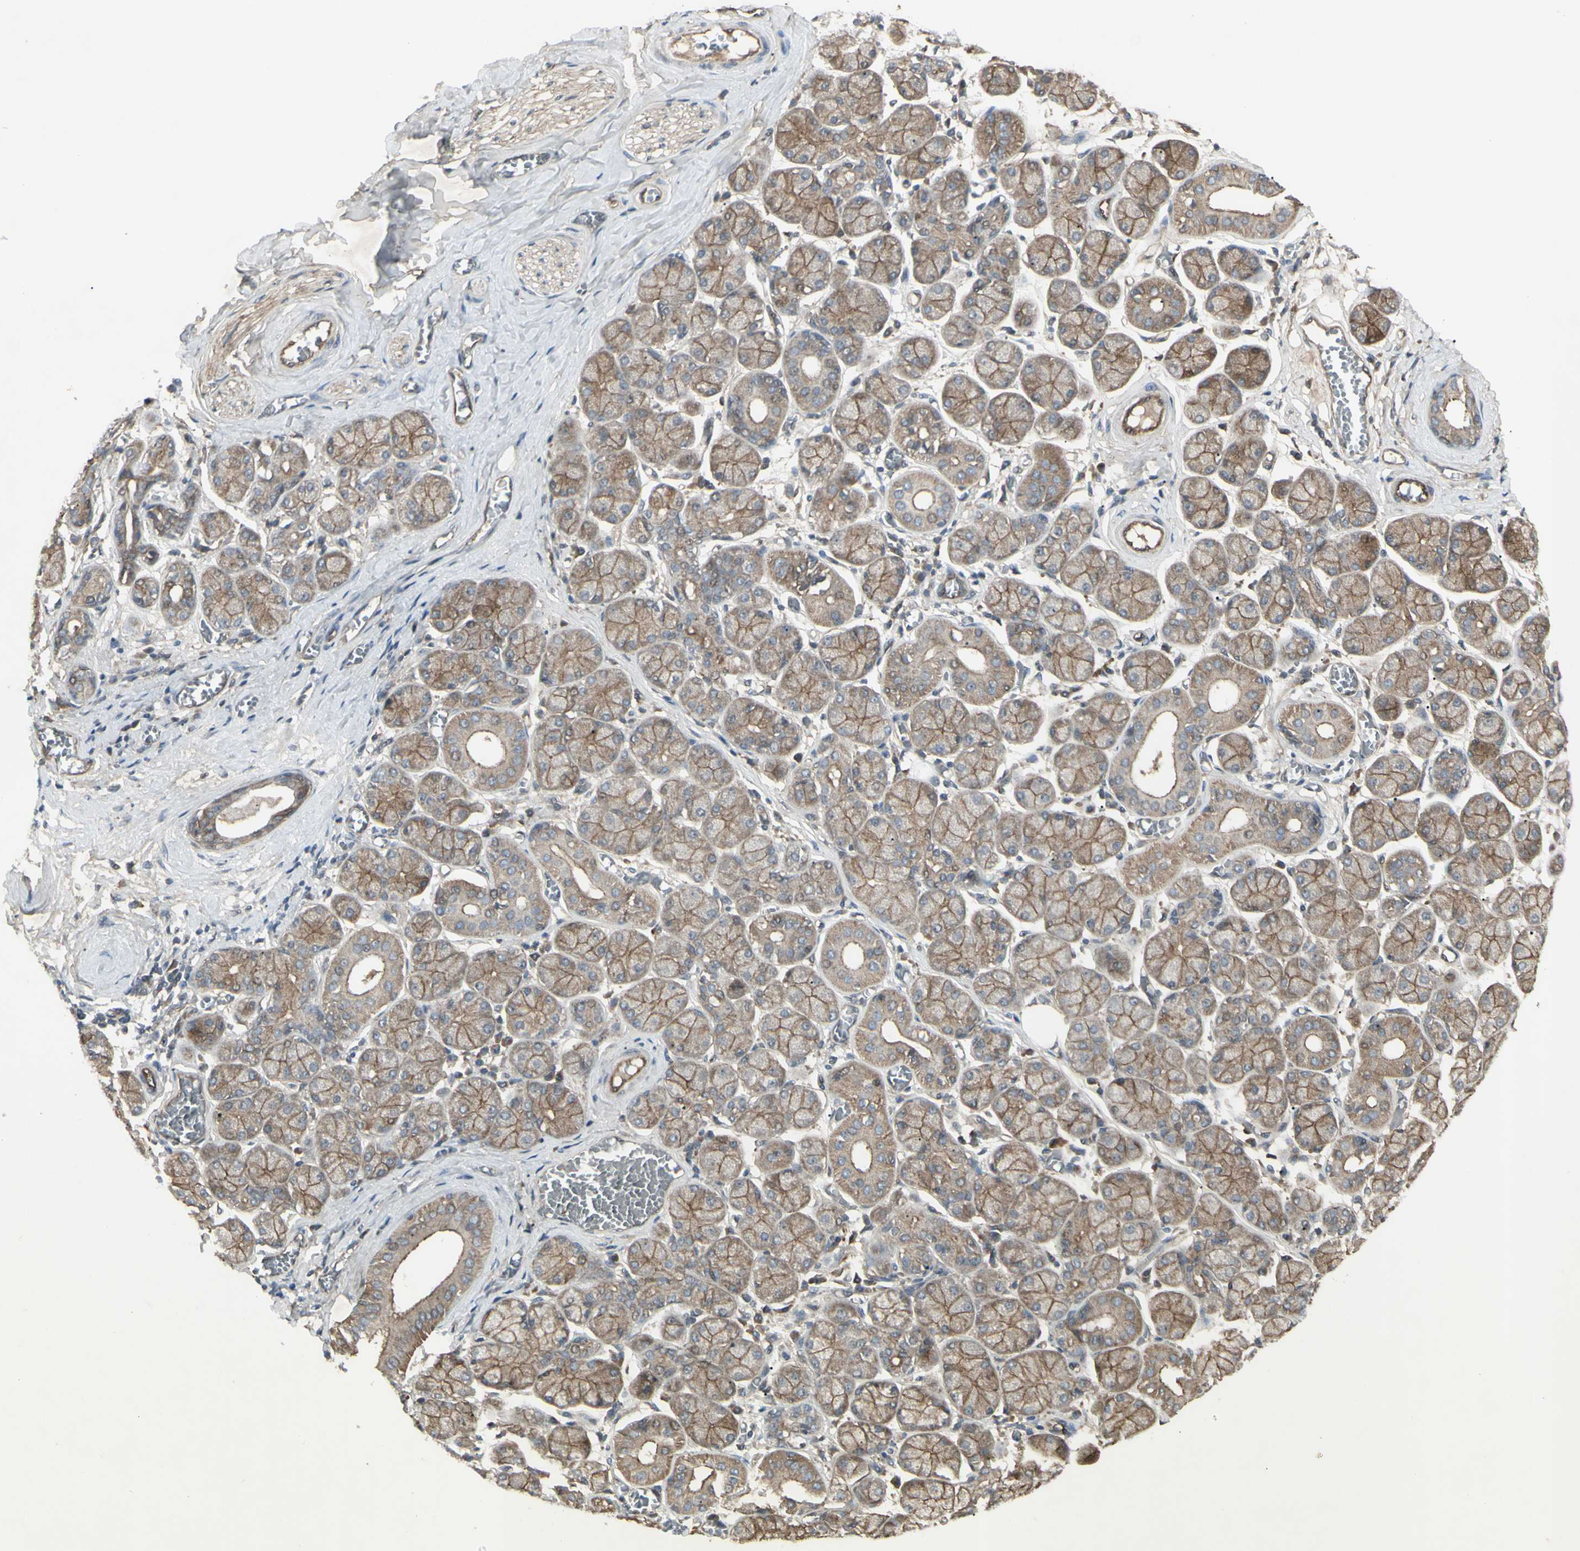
{"staining": {"intensity": "moderate", "quantity": ">75%", "location": "cytoplasmic/membranous,nuclear"}, "tissue": "salivary gland", "cell_type": "Glandular cells", "image_type": "normal", "snomed": [{"axis": "morphology", "description": "Normal tissue, NOS"}, {"axis": "topography", "description": "Salivary gland"}], "caption": "Immunohistochemical staining of benign human salivary gland displays >75% levels of moderate cytoplasmic/membranous,nuclear protein positivity in approximately >75% of glandular cells.", "gene": "JAG1", "patient": {"sex": "female", "age": 24}}